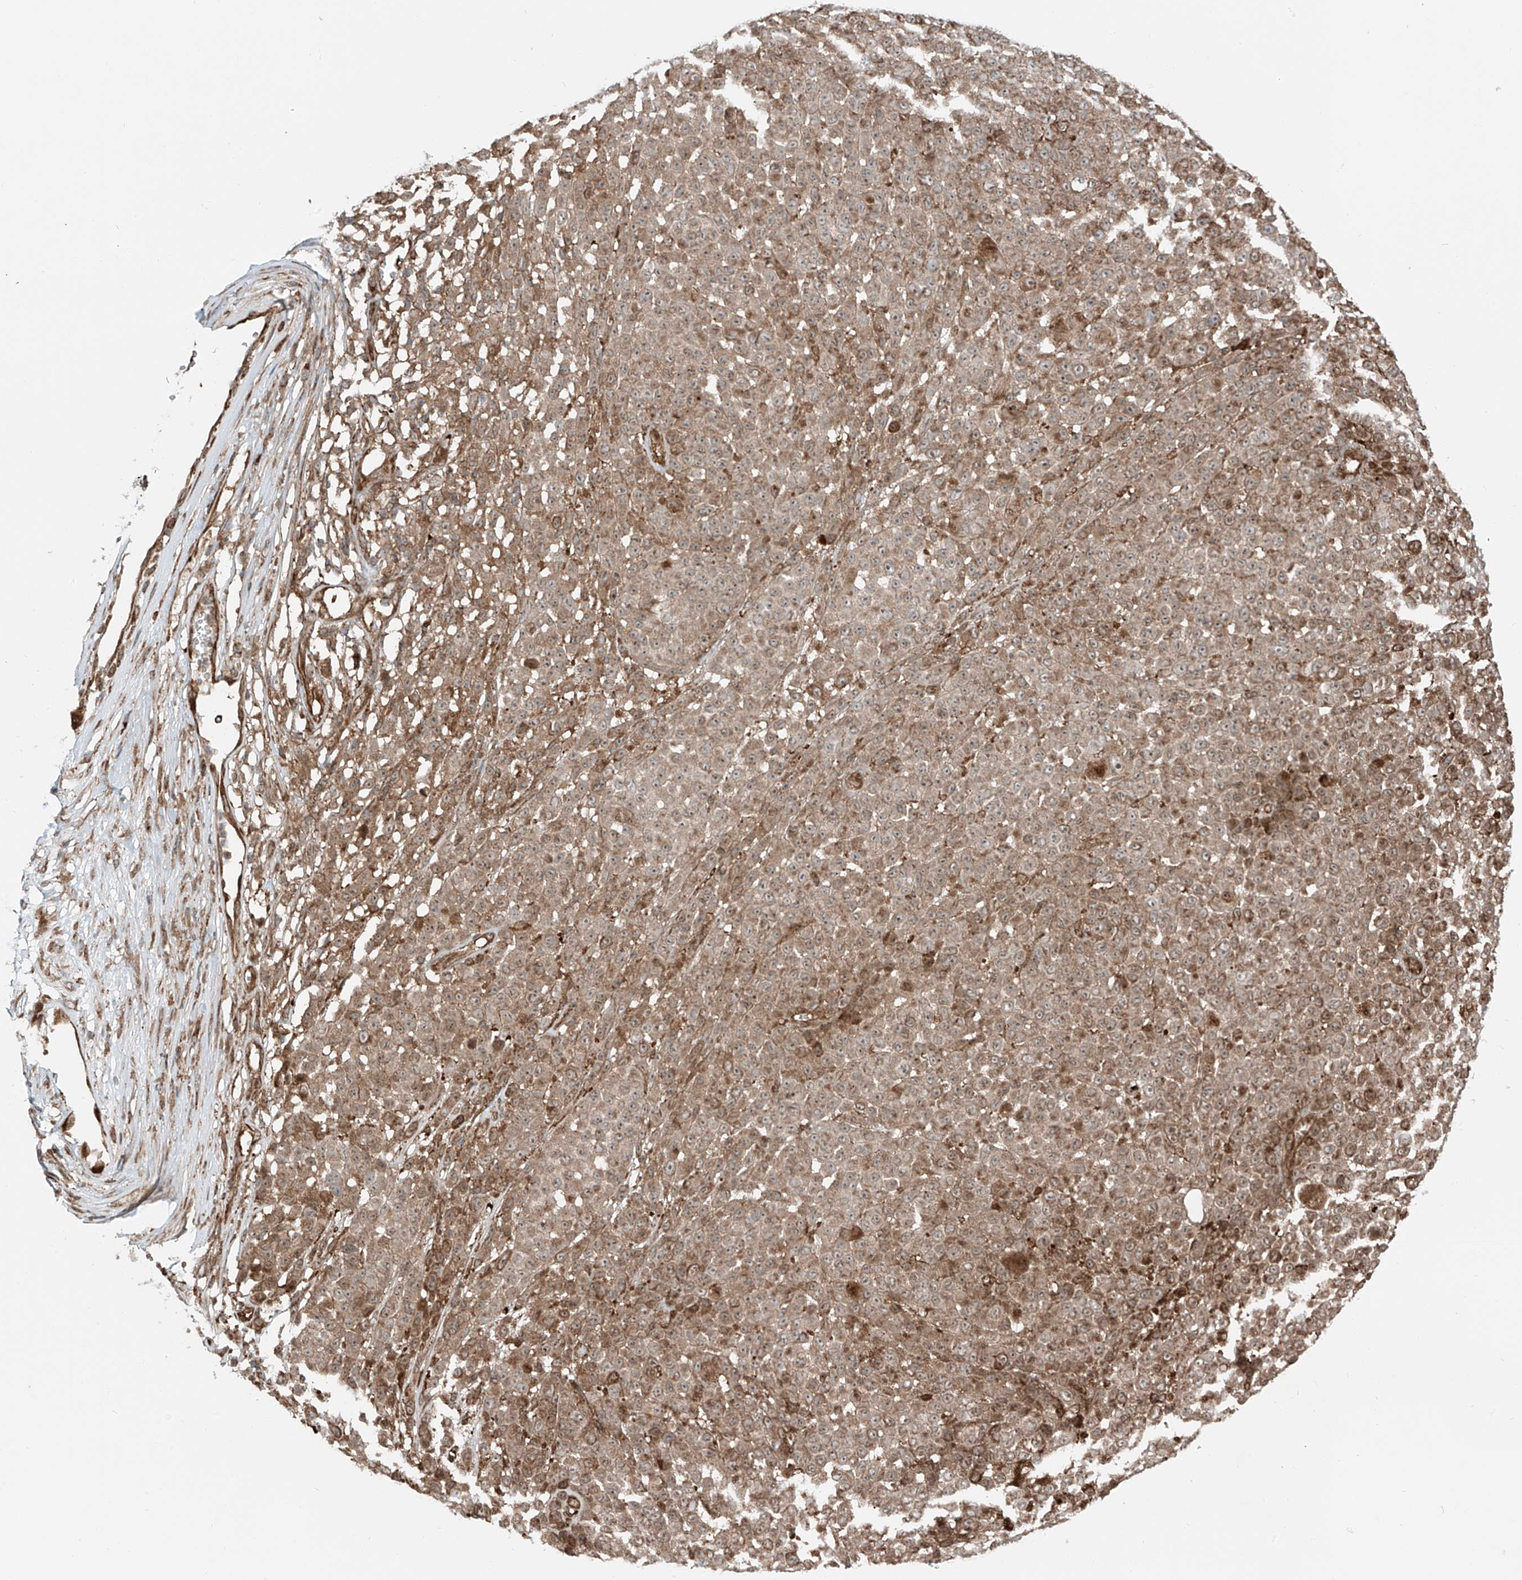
{"staining": {"intensity": "moderate", "quantity": ">75%", "location": "cytoplasmic/membranous"}, "tissue": "melanoma", "cell_type": "Tumor cells", "image_type": "cancer", "snomed": [{"axis": "morphology", "description": "Malignant melanoma, NOS"}, {"axis": "topography", "description": "Skin"}], "caption": "The photomicrograph demonstrates a brown stain indicating the presence of a protein in the cytoplasmic/membranous of tumor cells in malignant melanoma.", "gene": "USP48", "patient": {"sex": "female", "age": 94}}